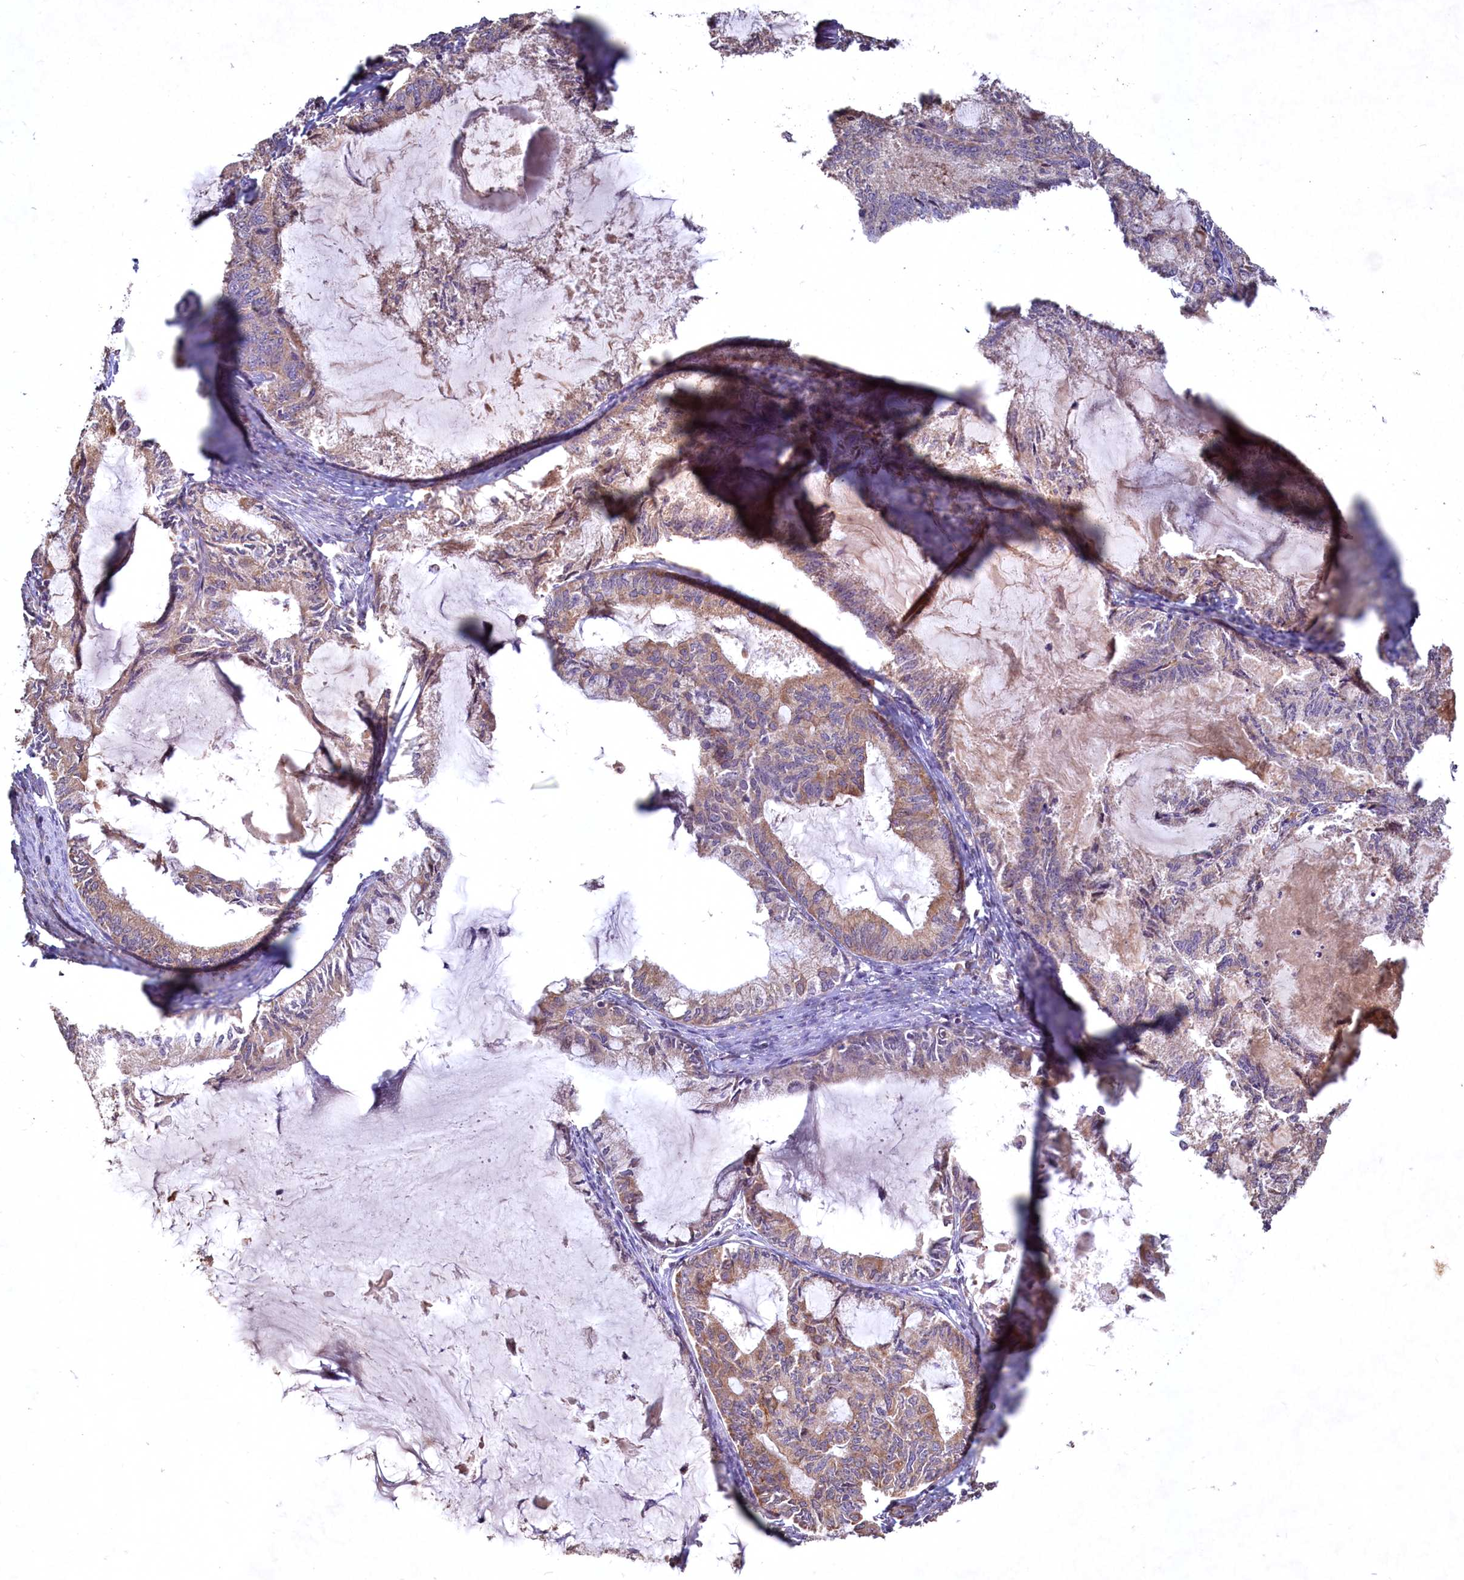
{"staining": {"intensity": "weak", "quantity": "25%-75%", "location": "cytoplasmic/membranous"}, "tissue": "endometrial cancer", "cell_type": "Tumor cells", "image_type": "cancer", "snomed": [{"axis": "morphology", "description": "Adenocarcinoma, NOS"}, {"axis": "topography", "description": "Endometrium"}], "caption": "A photomicrograph of endometrial cancer stained for a protein shows weak cytoplasmic/membranous brown staining in tumor cells.", "gene": "FUNDC1", "patient": {"sex": "female", "age": 86}}